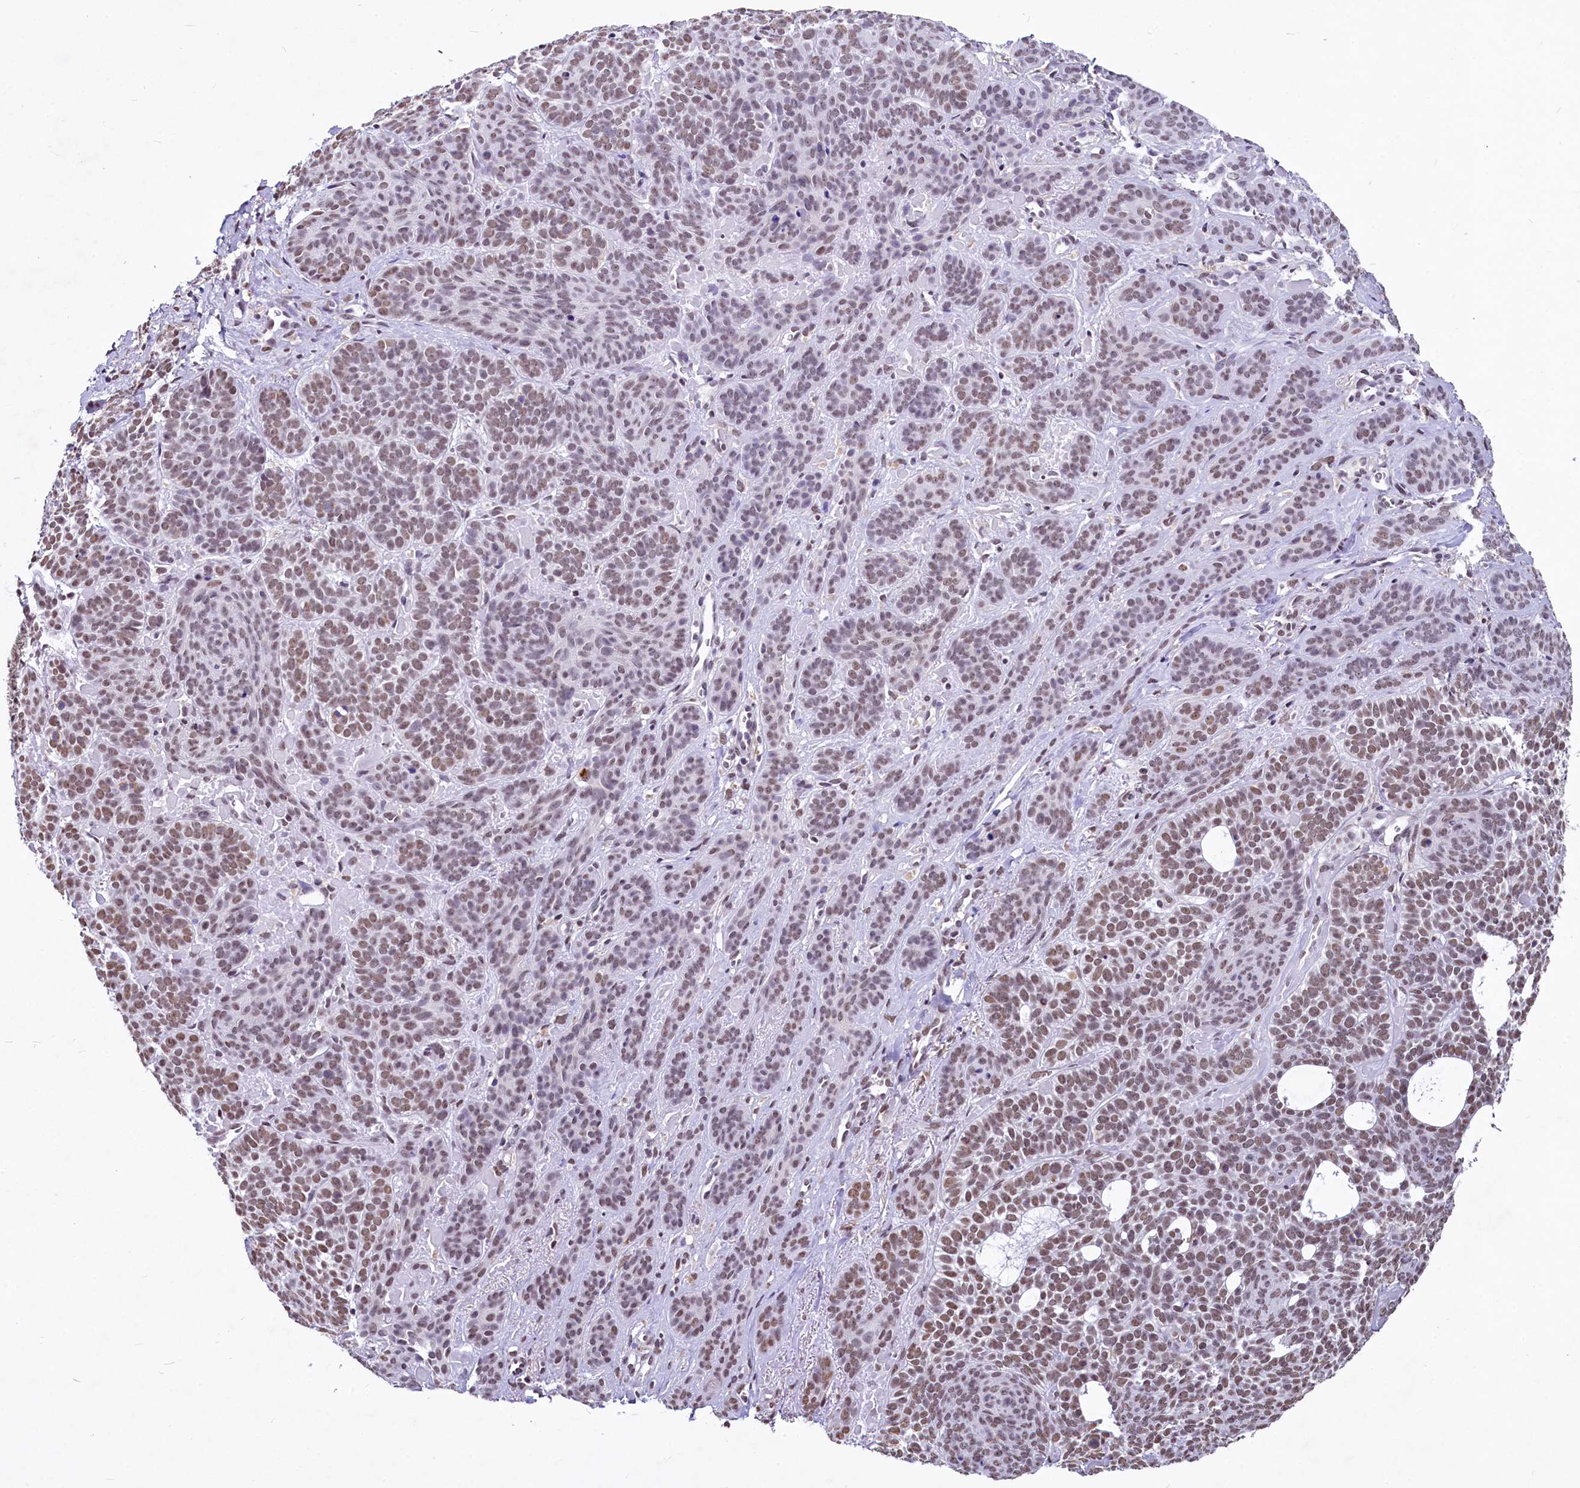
{"staining": {"intensity": "moderate", "quantity": ">75%", "location": "nuclear"}, "tissue": "skin cancer", "cell_type": "Tumor cells", "image_type": "cancer", "snomed": [{"axis": "morphology", "description": "Basal cell carcinoma"}, {"axis": "topography", "description": "Skin"}], "caption": "IHC micrograph of skin basal cell carcinoma stained for a protein (brown), which exhibits medium levels of moderate nuclear staining in approximately >75% of tumor cells.", "gene": "PARPBP", "patient": {"sex": "male", "age": 85}}